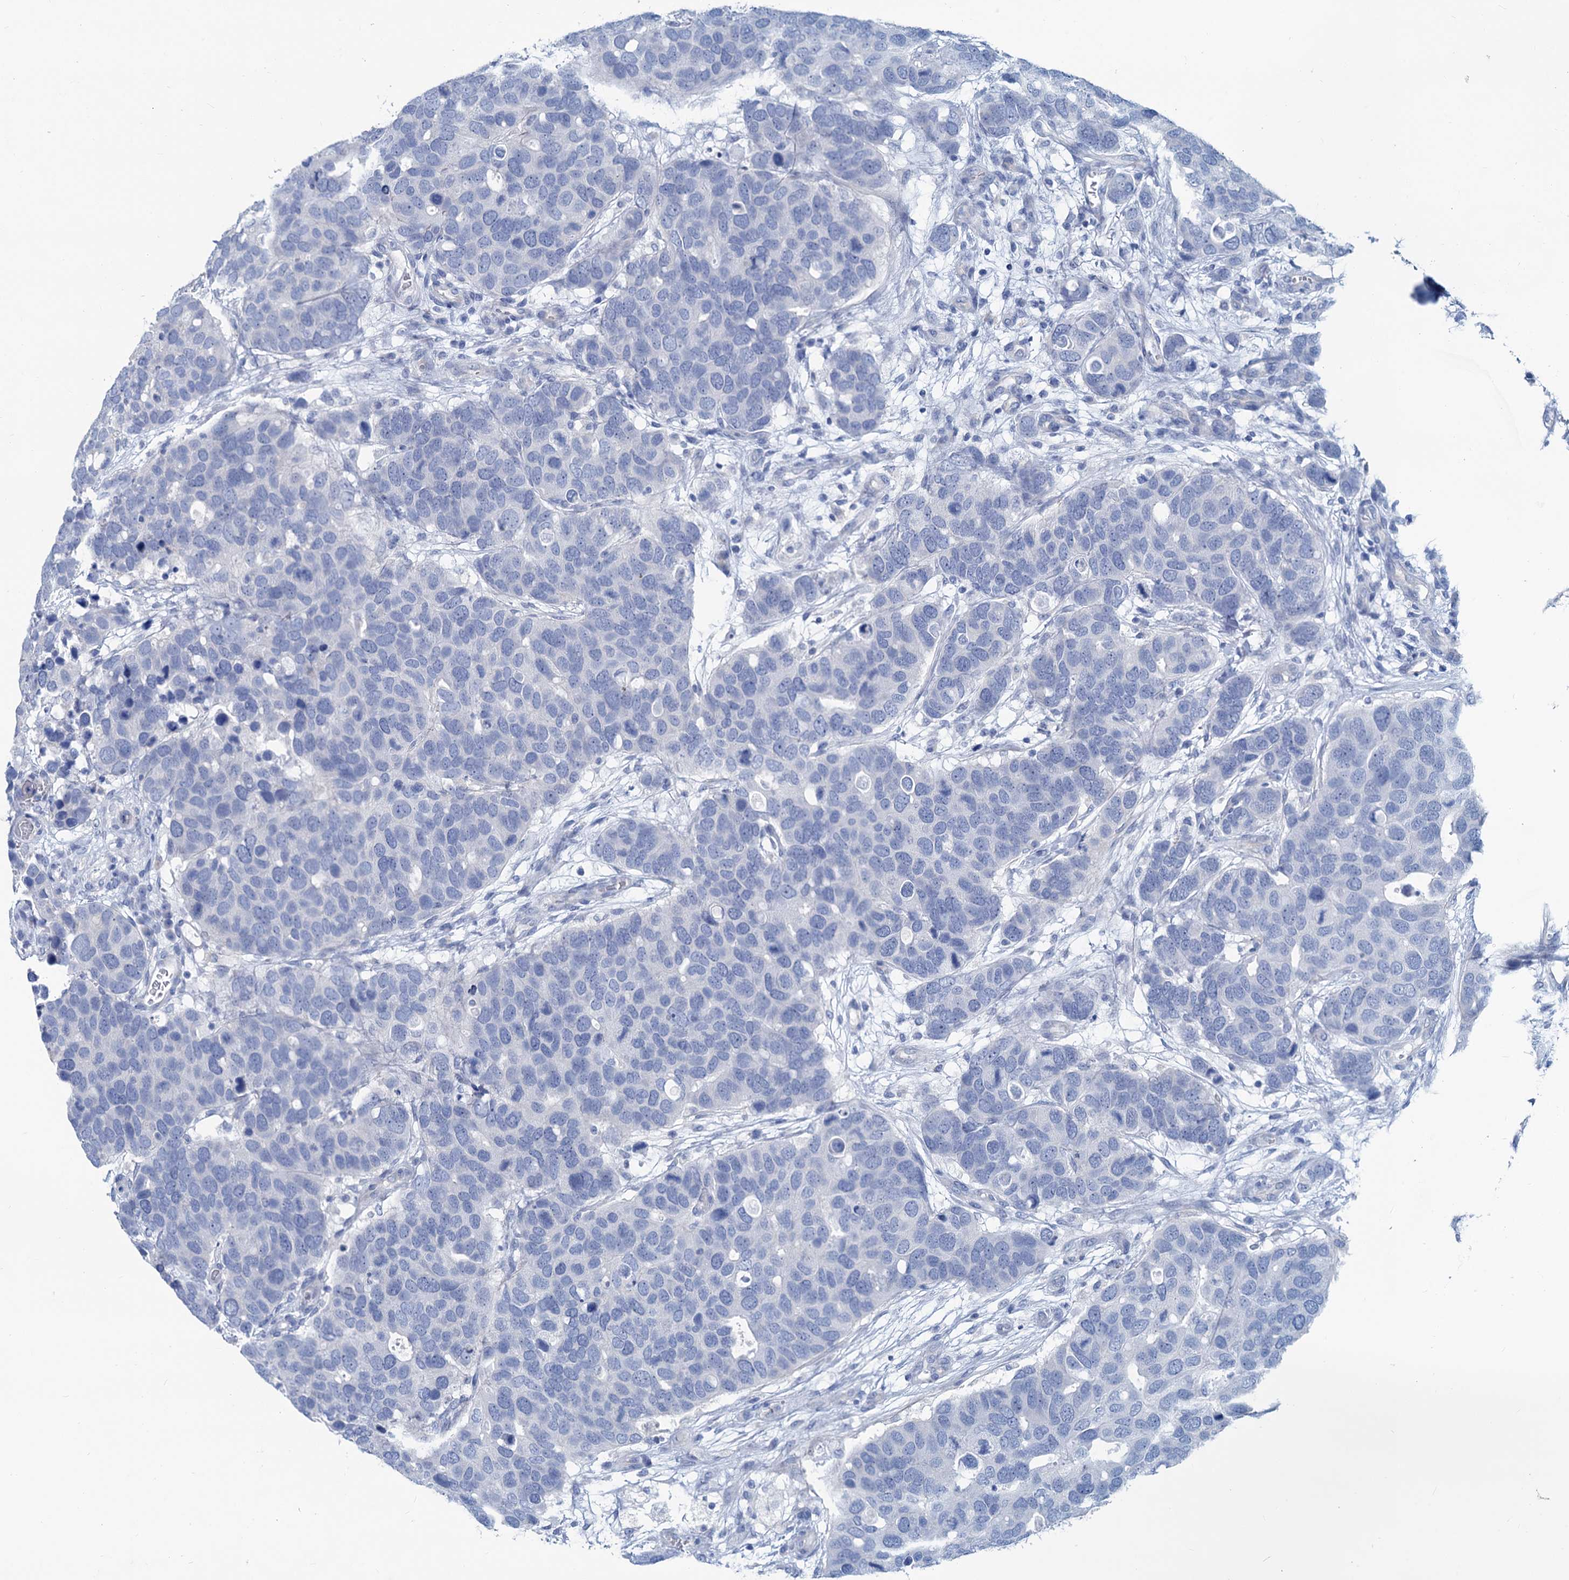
{"staining": {"intensity": "negative", "quantity": "none", "location": "none"}, "tissue": "breast cancer", "cell_type": "Tumor cells", "image_type": "cancer", "snomed": [{"axis": "morphology", "description": "Duct carcinoma"}, {"axis": "topography", "description": "Breast"}], "caption": "High magnification brightfield microscopy of invasive ductal carcinoma (breast) stained with DAB (3,3'-diaminobenzidine) (brown) and counterstained with hematoxylin (blue): tumor cells show no significant positivity.", "gene": "SLC1A3", "patient": {"sex": "female", "age": 83}}